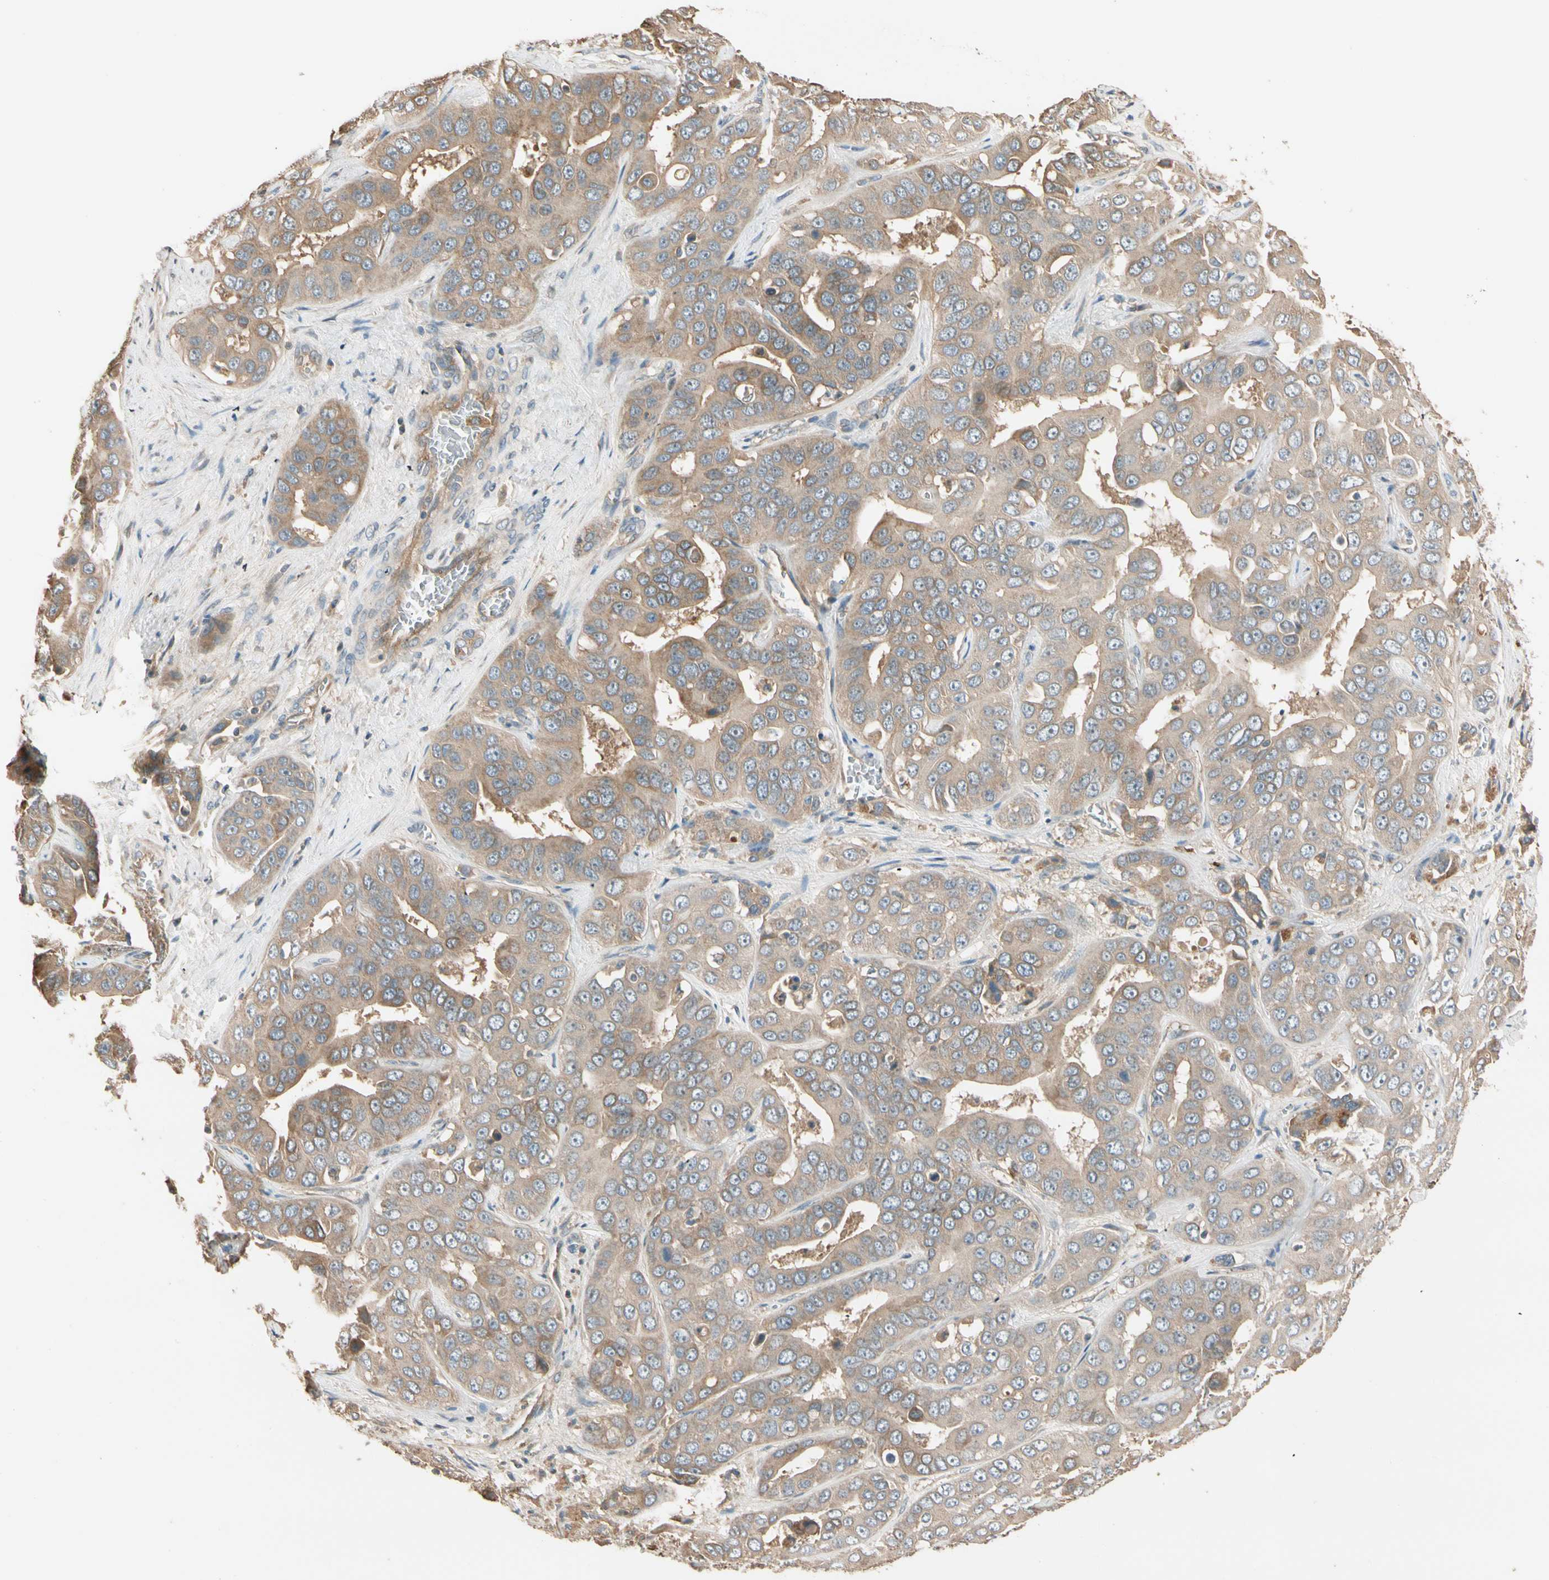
{"staining": {"intensity": "weak", "quantity": ">75%", "location": "cytoplasmic/membranous"}, "tissue": "liver cancer", "cell_type": "Tumor cells", "image_type": "cancer", "snomed": [{"axis": "morphology", "description": "Cholangiocarcinoma"}, {"axis": "topography", "description": "Liver"}], "caption": "This photomicrograph displays IHC staining of liver cholangiocarcinoma, with low weak cytoplasmic/membranous positivity in approximately >75% of tumor cells.", "gene": "TNFRSF21", "patient": {"sex": "female", "age": 52}}